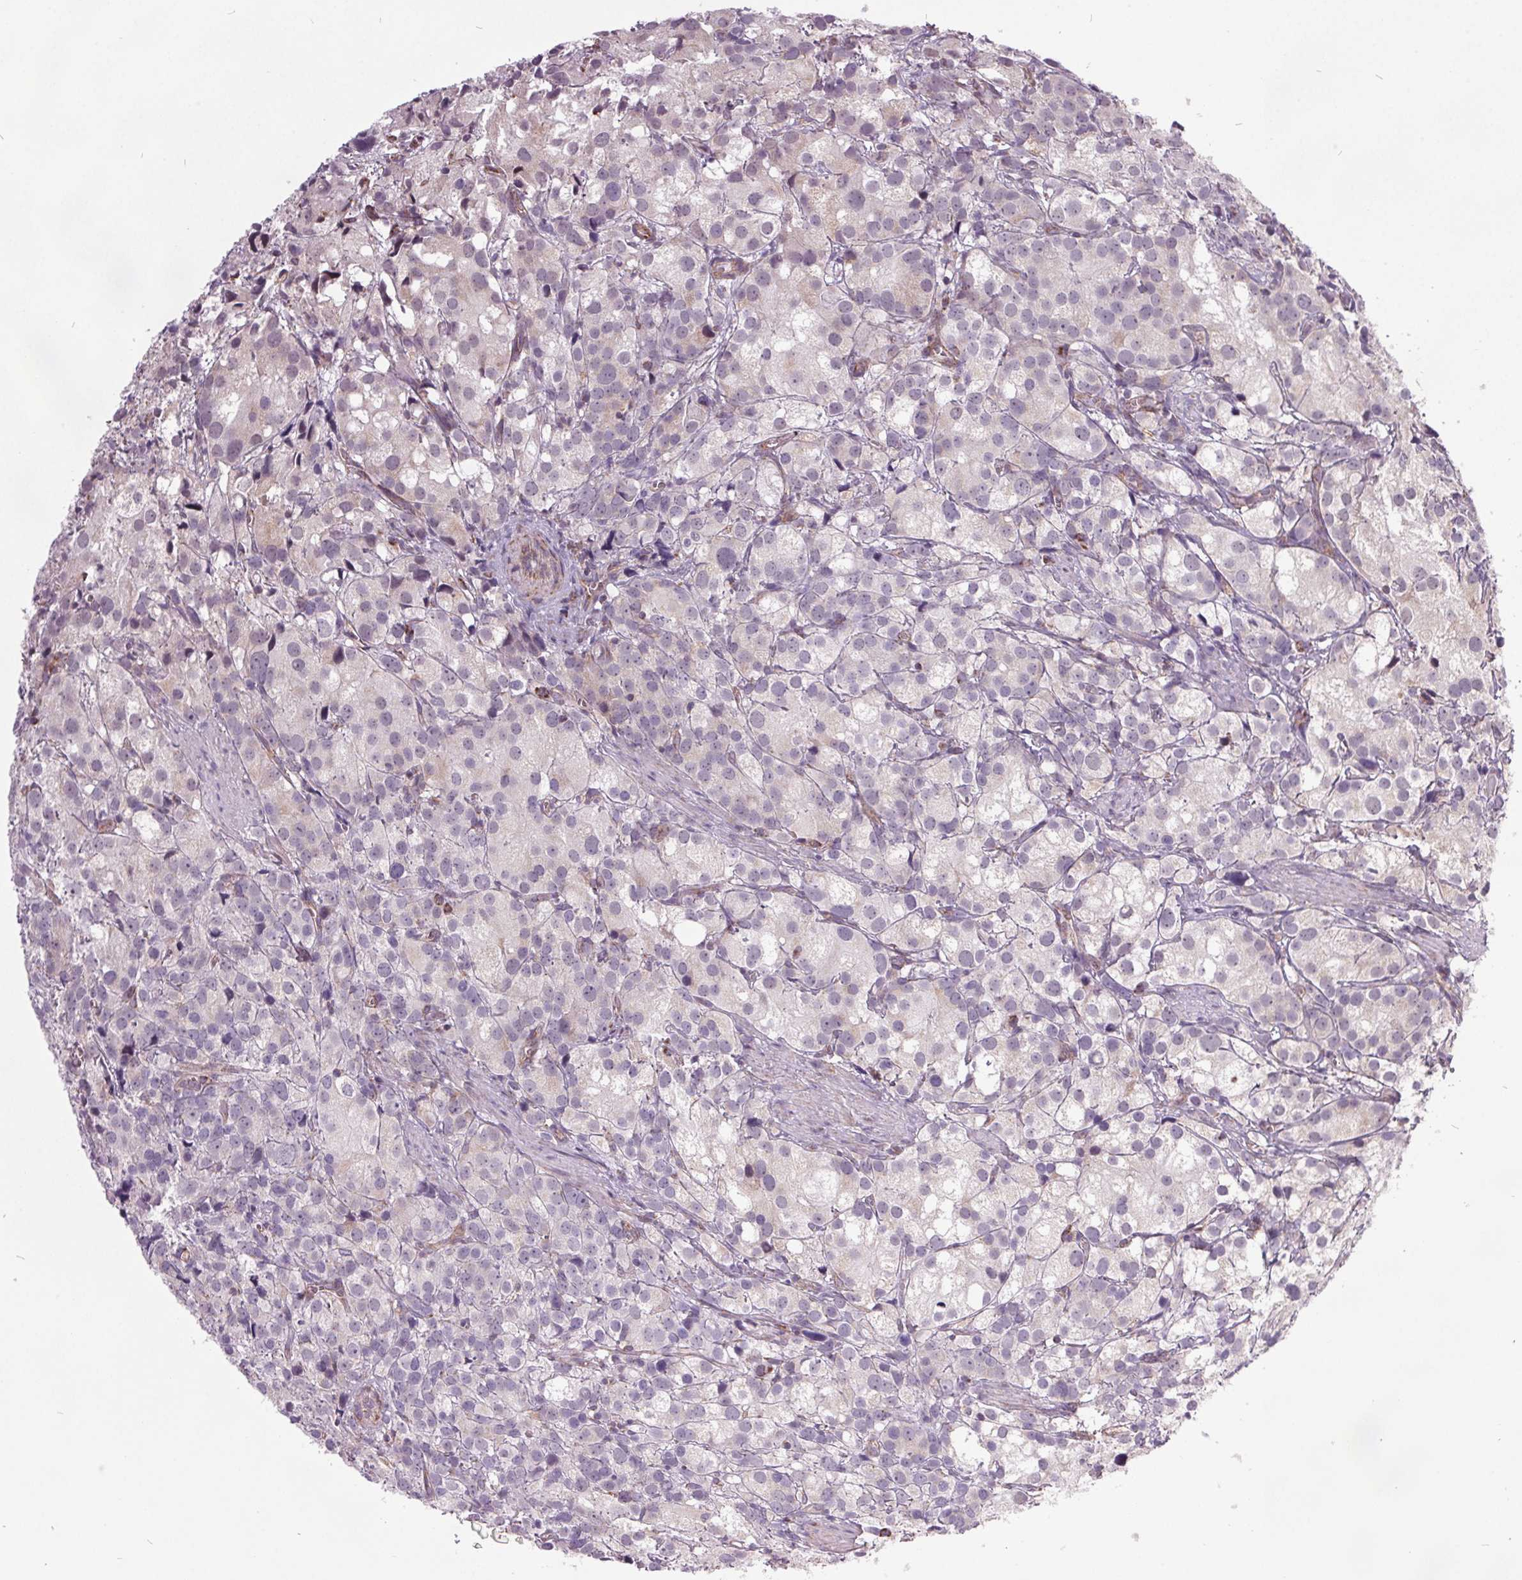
{"staining": {"intensity": "negative", "quantity": "none", "location": "none"}, "tissue": "prostate cancer", "cell_type": "Tumor cells", "image_type": "cancer", "snomed": [{"axis": "morphology", "description": "Adenocarcinoma, High grade"}, {"axis": "topography", "description": "Prostate"}], "caption": "The micrograph exhibits no staining of tumor cells in high-grade adenocarcinoma (prostate).", "gene": "NDUFS6", "patient": {"sex": "male", "age": 86}}